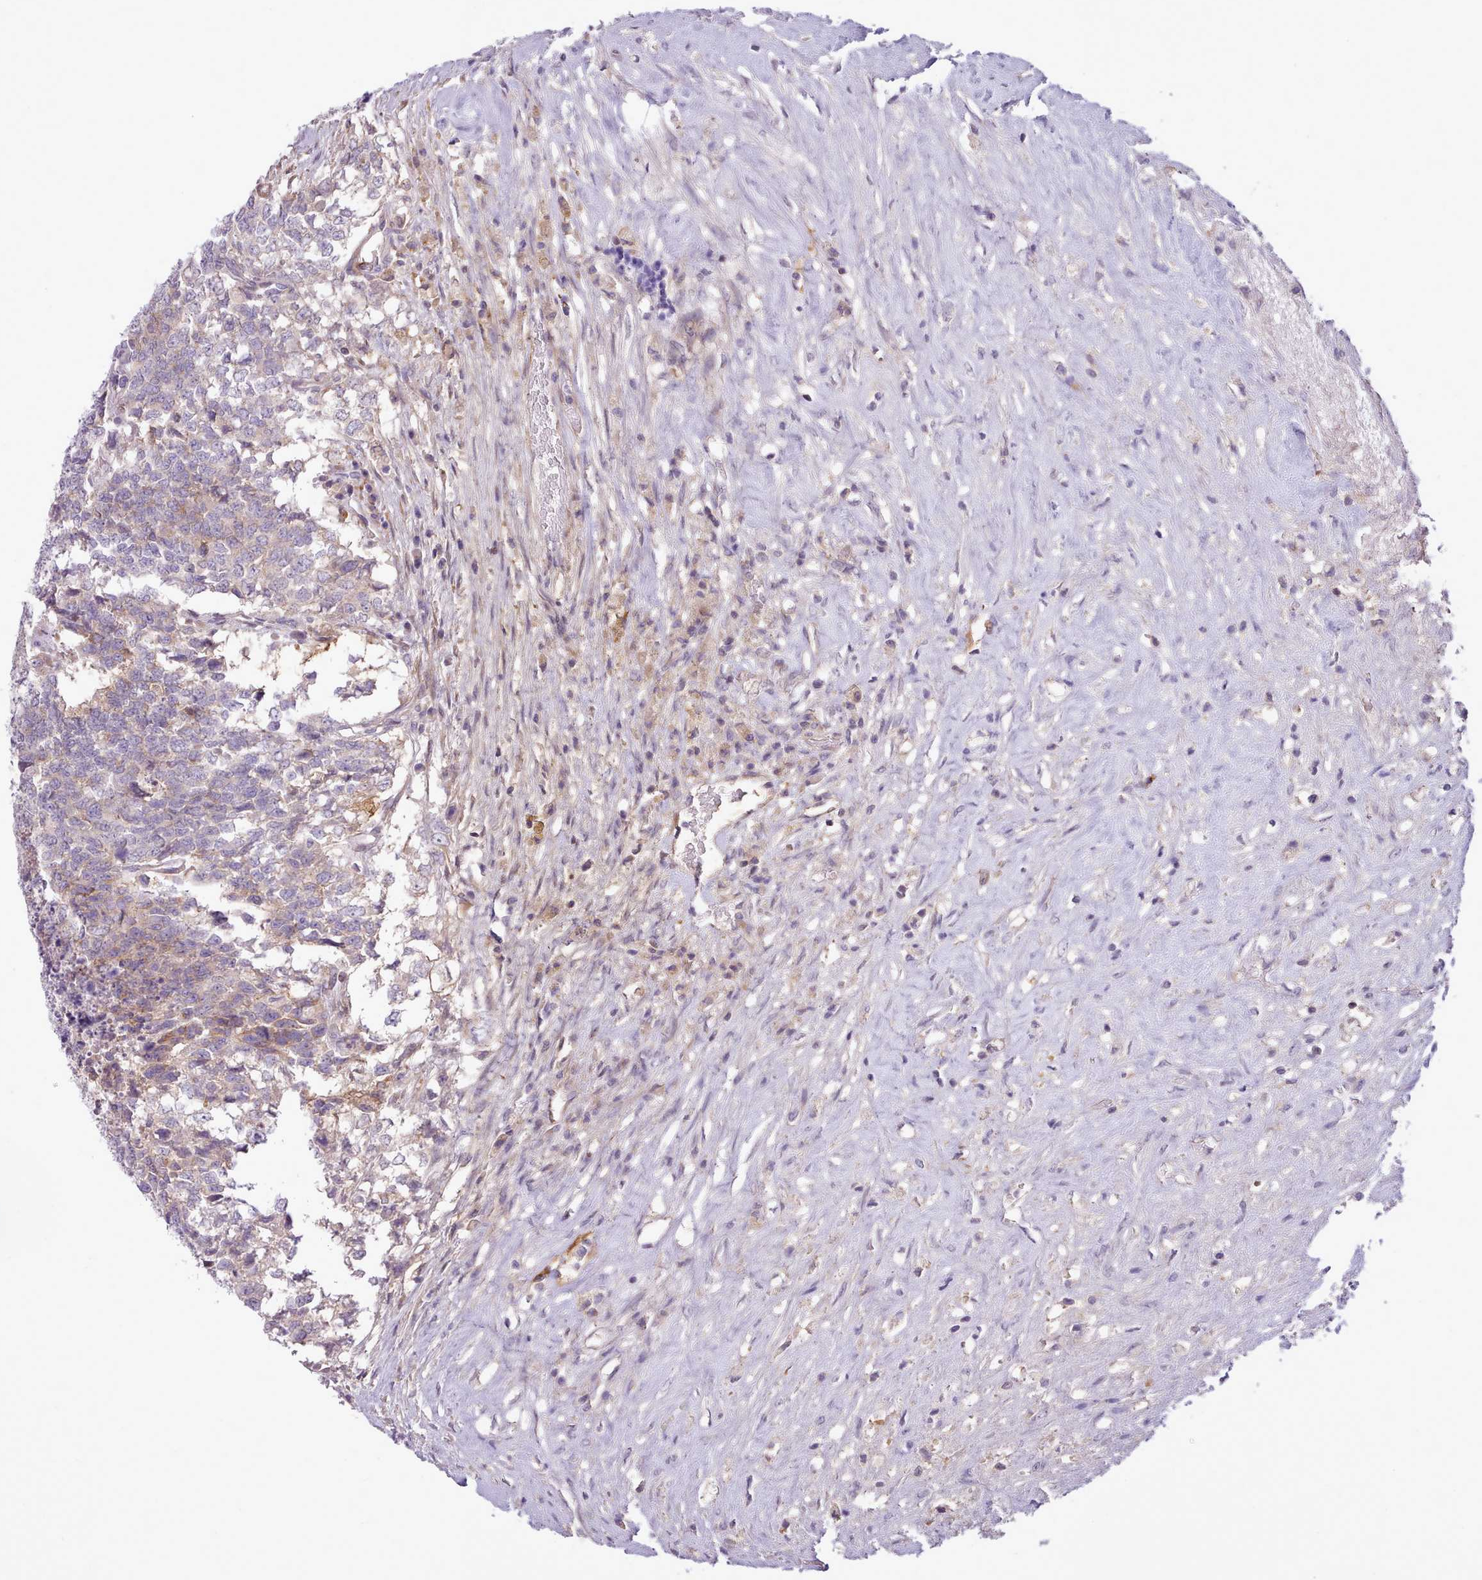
{"staining": {"intensity": "moderate", "quantity": "<25%", "location": "cytoplasmic/membranous"}, "tissue": "testis cancer", "cell_type": "Tumor cells", "image_type": "cancer", "snomed": [{"axis": "morphology", "description": "Carcinoma, Embryonal, NOS"}, {"axis": "topography", "description": "Testis"}], "caption": "Immunohistochemistry of human testis embryonal carcinoma shows low levels of moderate cytoplasmic/membranous positivity in approximately <25% of tumor cells.", "gene": "CYP2A13", "patient": {"sex": "male", "age": 23}}